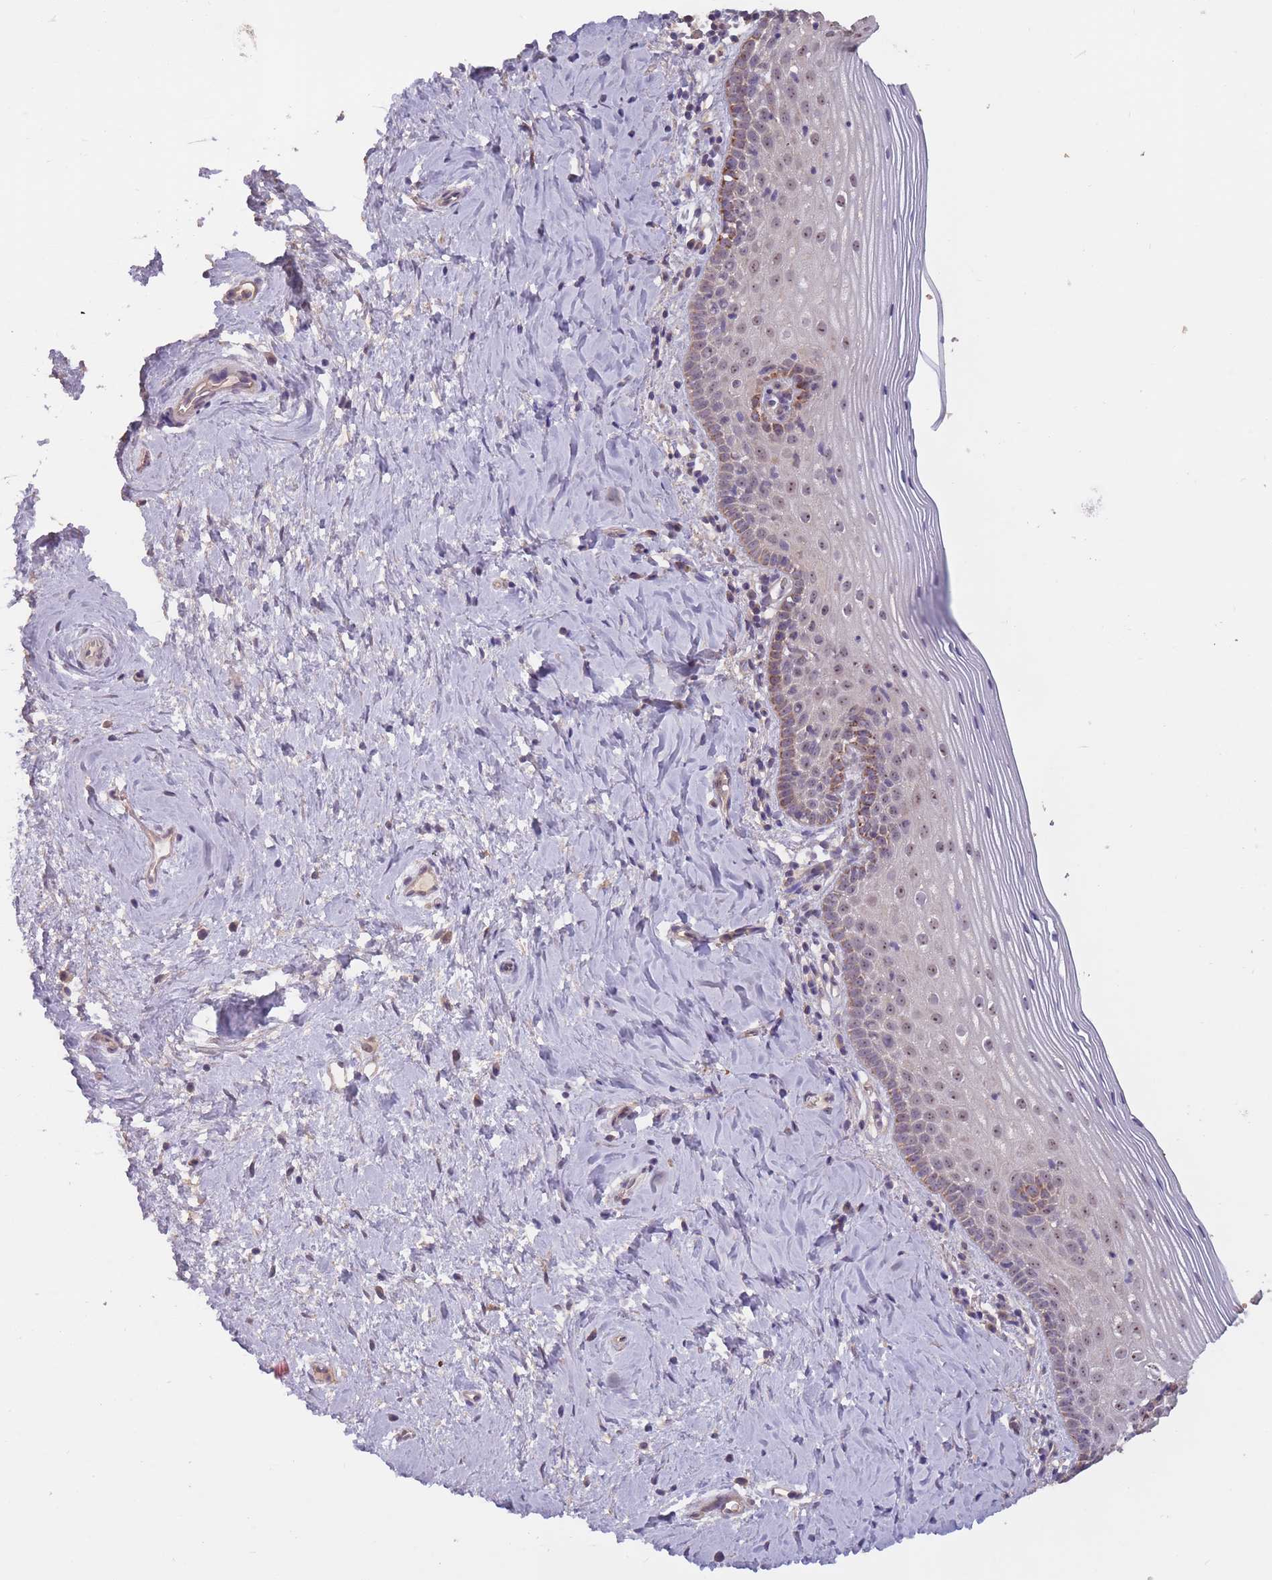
{"staining": {"intensity": "negative", "quantity": "none", "location": "none"}, "tissue": "cervix", "cell_type": "Glandular cells", "image_type": "normal", "snomed": [{"axis": "morphology", "description": "Normal tissue, NOS"}, {"axis": "topography", "description": "Cervix"}], "caption": "High magnification brightfield microscopy of benign cervix stained with DAB (brown) and counterstained with hematoxylin (blue): glandular cells show no significant positivity. The staining is performed using DAB brown chromogen with nuclei counter-stained in using hematoxylin.", "gene": "KIAA1755", "patient": {"sex": "female", "age": 44}}